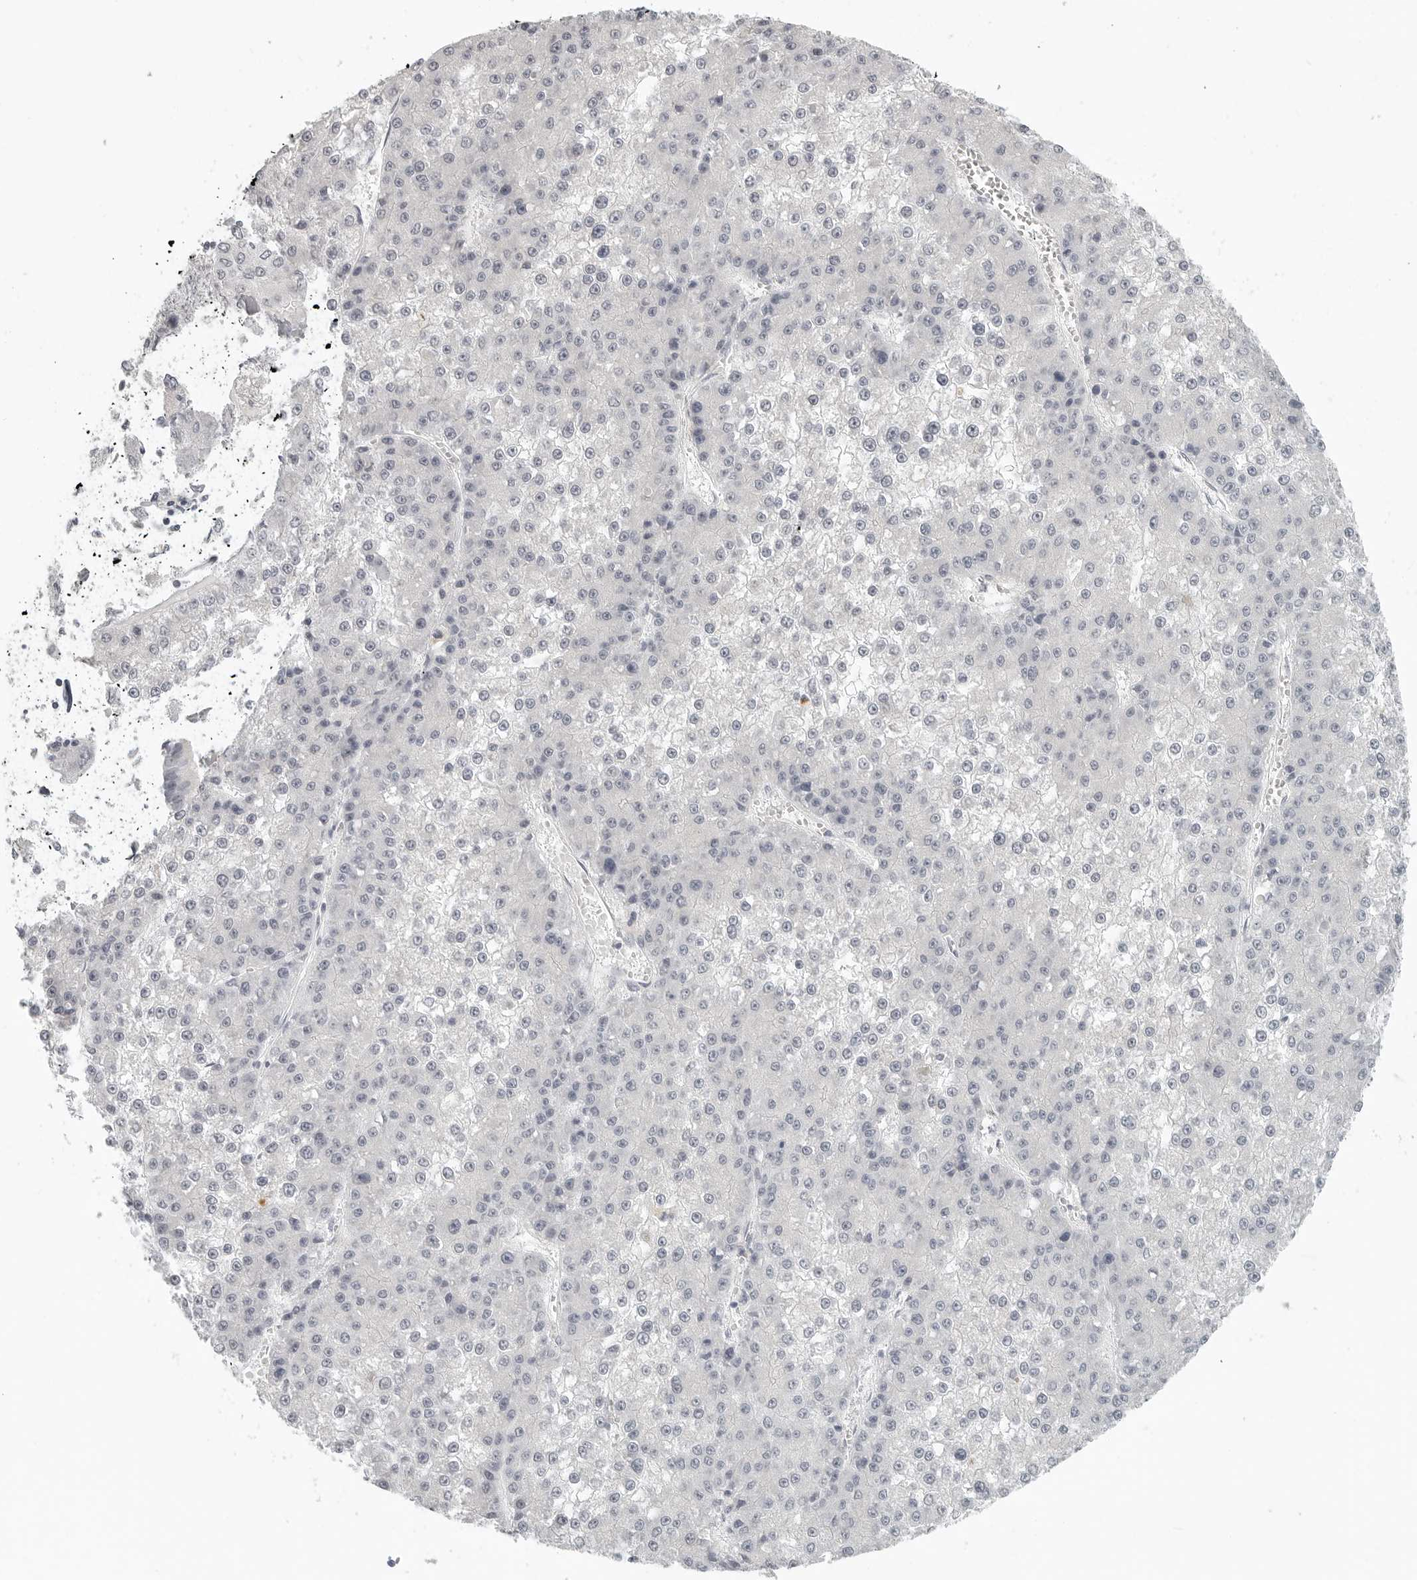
{"staining": {"intensity": "negative", "quantity": "none", "location": "none"}, "tissue": "liver cancer", "cell_type": "Tumor cells", "image_type": "cancer", "snomed": [{"axis": "morphology", "description": "Carcinoma, Hepatocellular, NOS"}, {"axis": "topography", "description": "Liver"}], "caption": "Immunohistochemical staining of hepatocellular carcinoma (liver) exhibits no significant expression in tumor cells. Nuclei are stained in blue.", "gene": "BPIFA1", "patient": {"sex": "female", "age": 73}}